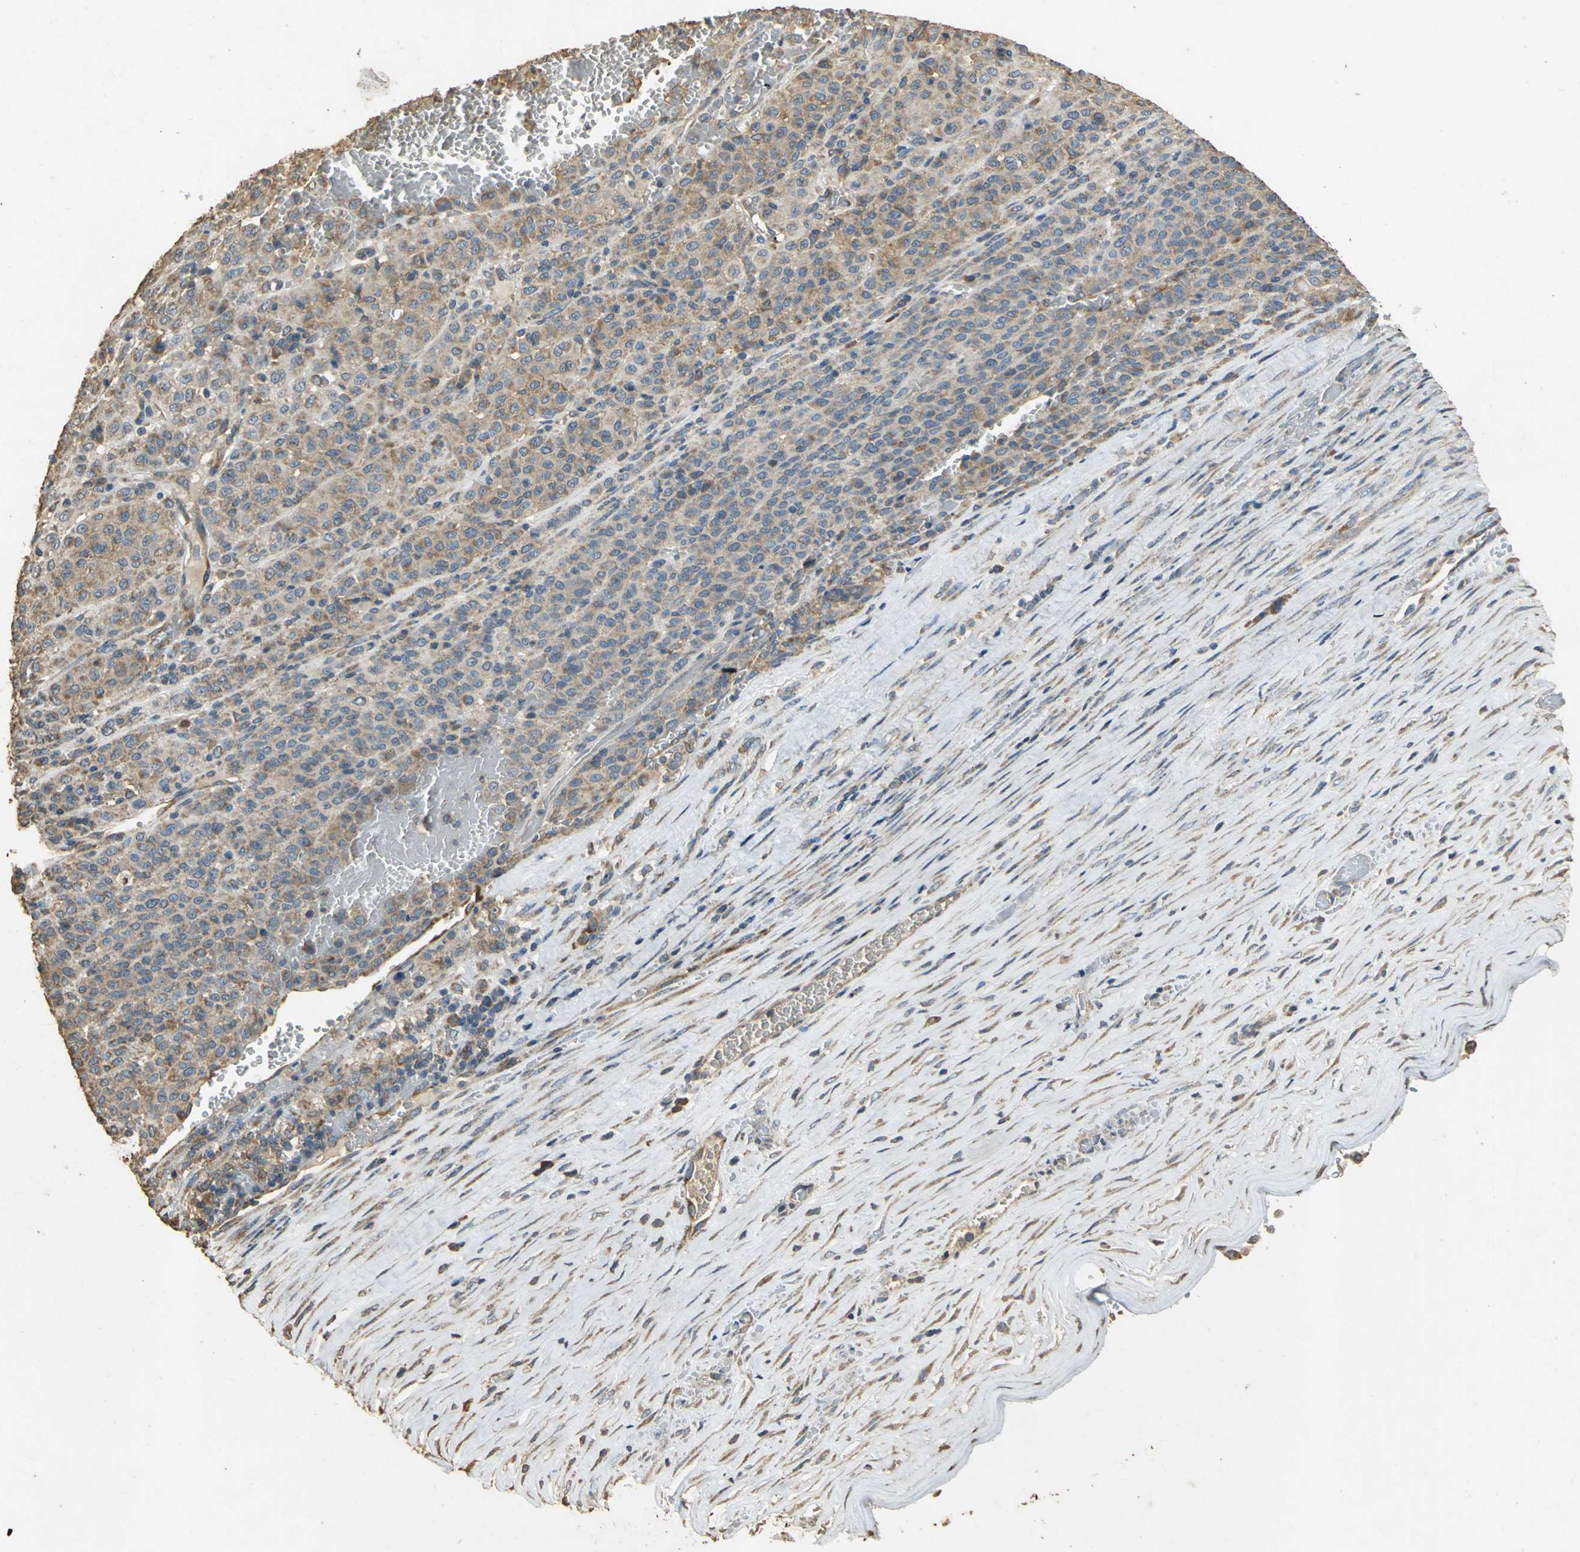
{"staining": {"intensity": "moderate", "quantity": ">75%", "location": "cytoplasmic/membranous"}, "tissue": "melanoma", "cell_type": "Tumor cells", "image_type": "cancer", "snomed": [{"axis": "morphology", "description": "Malignant melanoma, Metastatic site"}, {"axis": "topography", "description": "Pancreas"}], "caption": "Immunohistochemistry (IHC) photomicrograph of neoplastic tissue: human malignant melanoma (metastatic site) stained using immunohistochemistry (IHC) displays medium levels of moderate protein expression localized specifically in the cytoplasmic/membranous of tumor cells, appearing as a cytoplasmic/membranous brown color.", "gene": "ACSL4", "patient": {"sex": "female", "age": 30}}